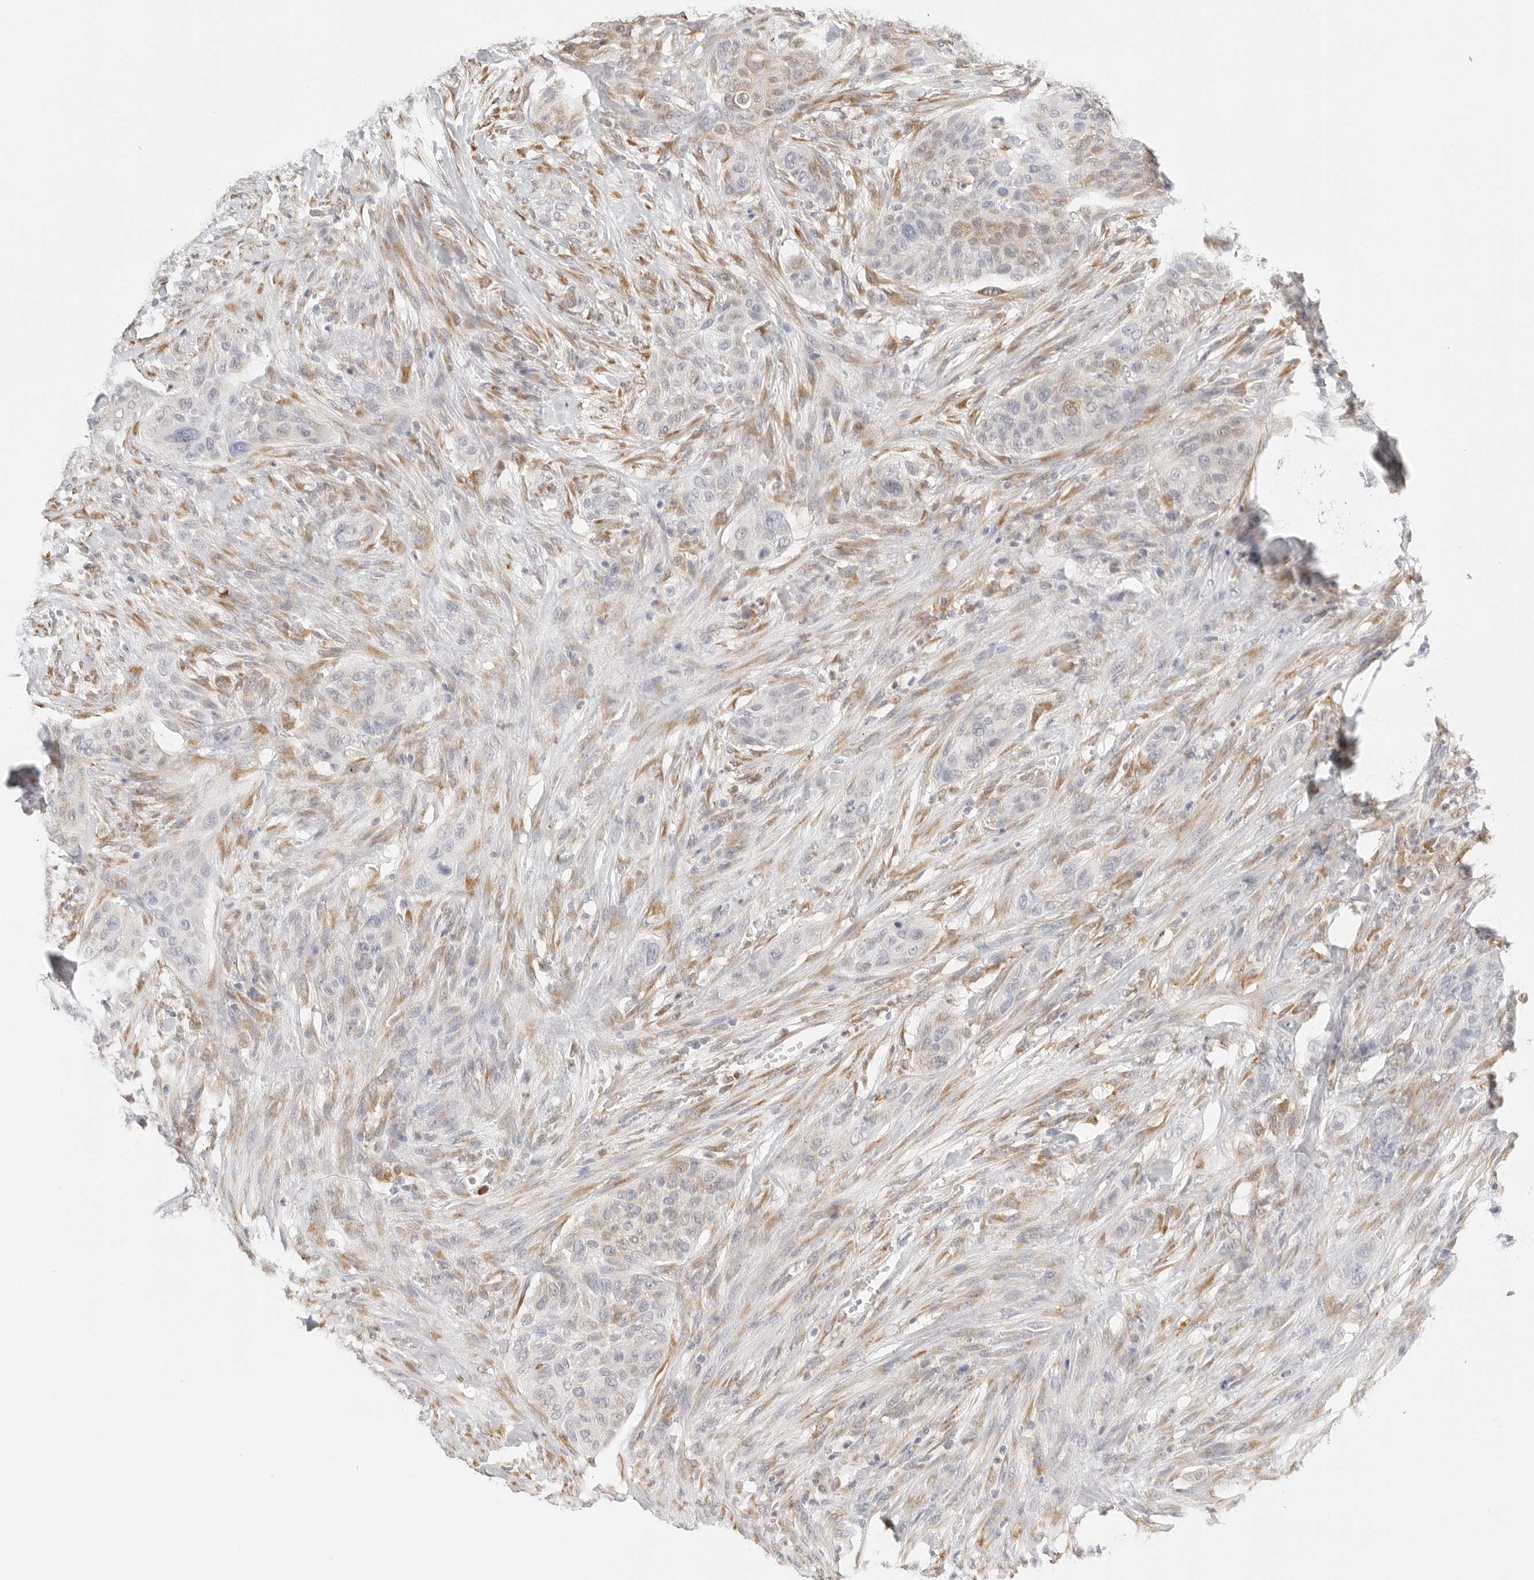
{"staining": {"intensity": "negative", "quantity": "none", "location": "none"}, "tissue": "urothelial cancer", "cell_type": "Tumor cells", "image_type": "cancer", "snomed": [{"axis": "morphology", "description": "Urothelial carcinoma, High grade"}, {"axis": "topography", "description": "Urinary bladder"}], "caption": "IHC image of neoplastic tissue: human high-grade urothelial carcinoma stained with DAB (3,3'-diaminobenzidine) displays no significant protein staining in tumor cells. (Stains: DAB IHC with hematoxylin counter stain, Microscopy: brightfield microscopy at high magnification).", "gene": "THEM4", "patient": {"sex": "male", "age": 35}}